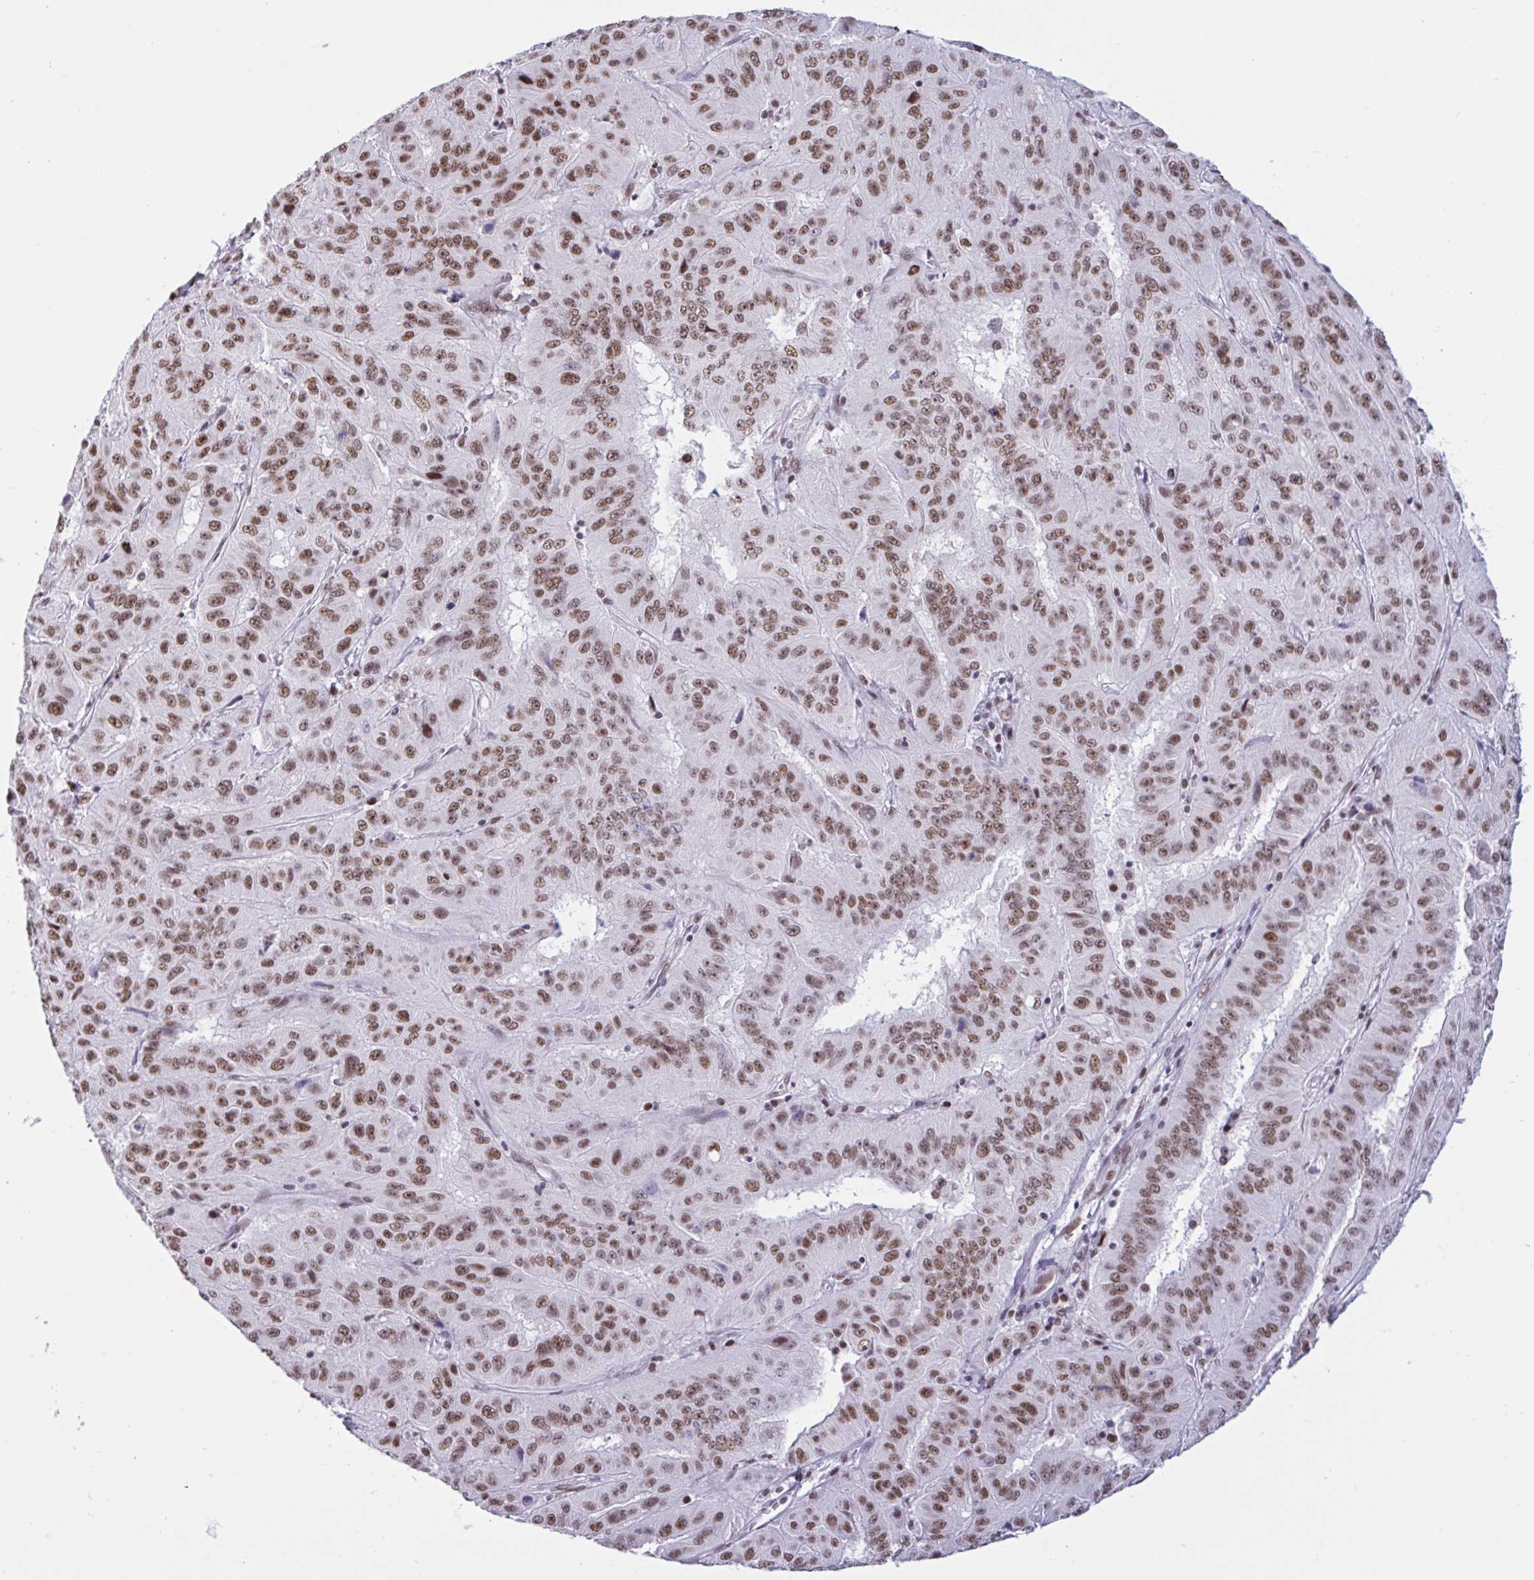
{"staining": {"intensity": "moderate", "quantity": ">75%", "location": "nuclear"}, "tissue": "pancreatic cancer", "cell_type": "Tumor cells", "image_type": "cancer", "snomed": [{"axis": "morphology", "description": "Adenocarcinoma, NOS"}, {"axis": "topography", "description": "Pancreas"}], "caption": "Moderate nuclear protein positivity is identified in about >75% of tumor cells in pancreatic cancer. (DAB = brown stain, brightfield microscopy at high magnification).", "gene": "CBFA2T2", "patient": {"sex": "male", "age": 63}}